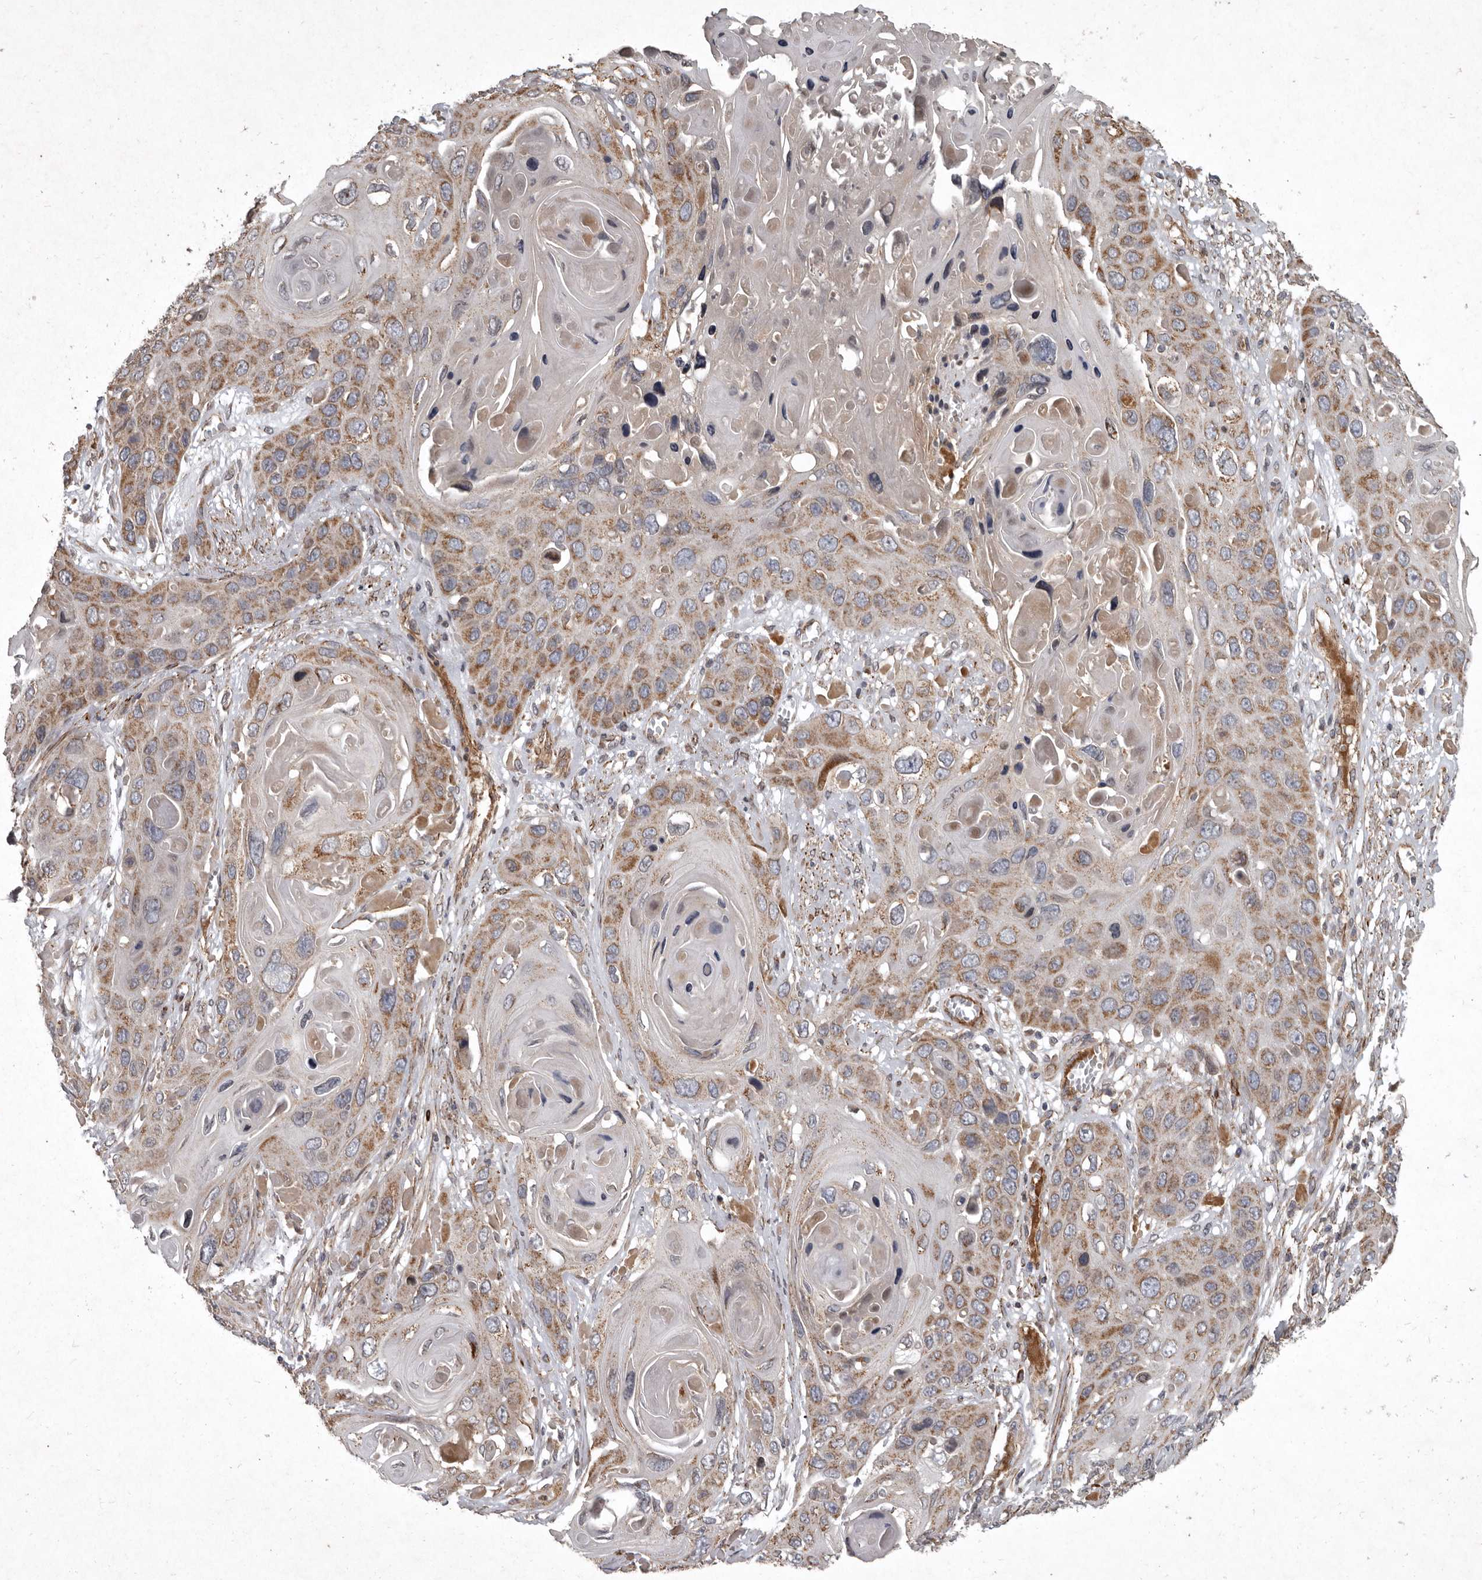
{"staining": {"intensity": "moderate", "quantity": ">75%", "location": "cytoplasmic/membranous"}, "tissue": "skin cancer", "cell_type": "Tumor cells", "image_type": "cancer", "snomed": [{"axis": "morphology", "description": "Squamous cell carcinoma, NOS"}, {"axis": "topography", "description": "Skin"}], "caption": "Tumor cells reveal medium levels of moderate cytoplasmic/membranous staining in approximately >75% of cells in human skin cancer. Using DAB (3,3'-diaminobenzidine) (brown) and hematoxylin (blue) stains, captured at high magnification using brightfield microscopy.", "gene": "MRPS15", "patient": {"sex": "male", "age": 55}}